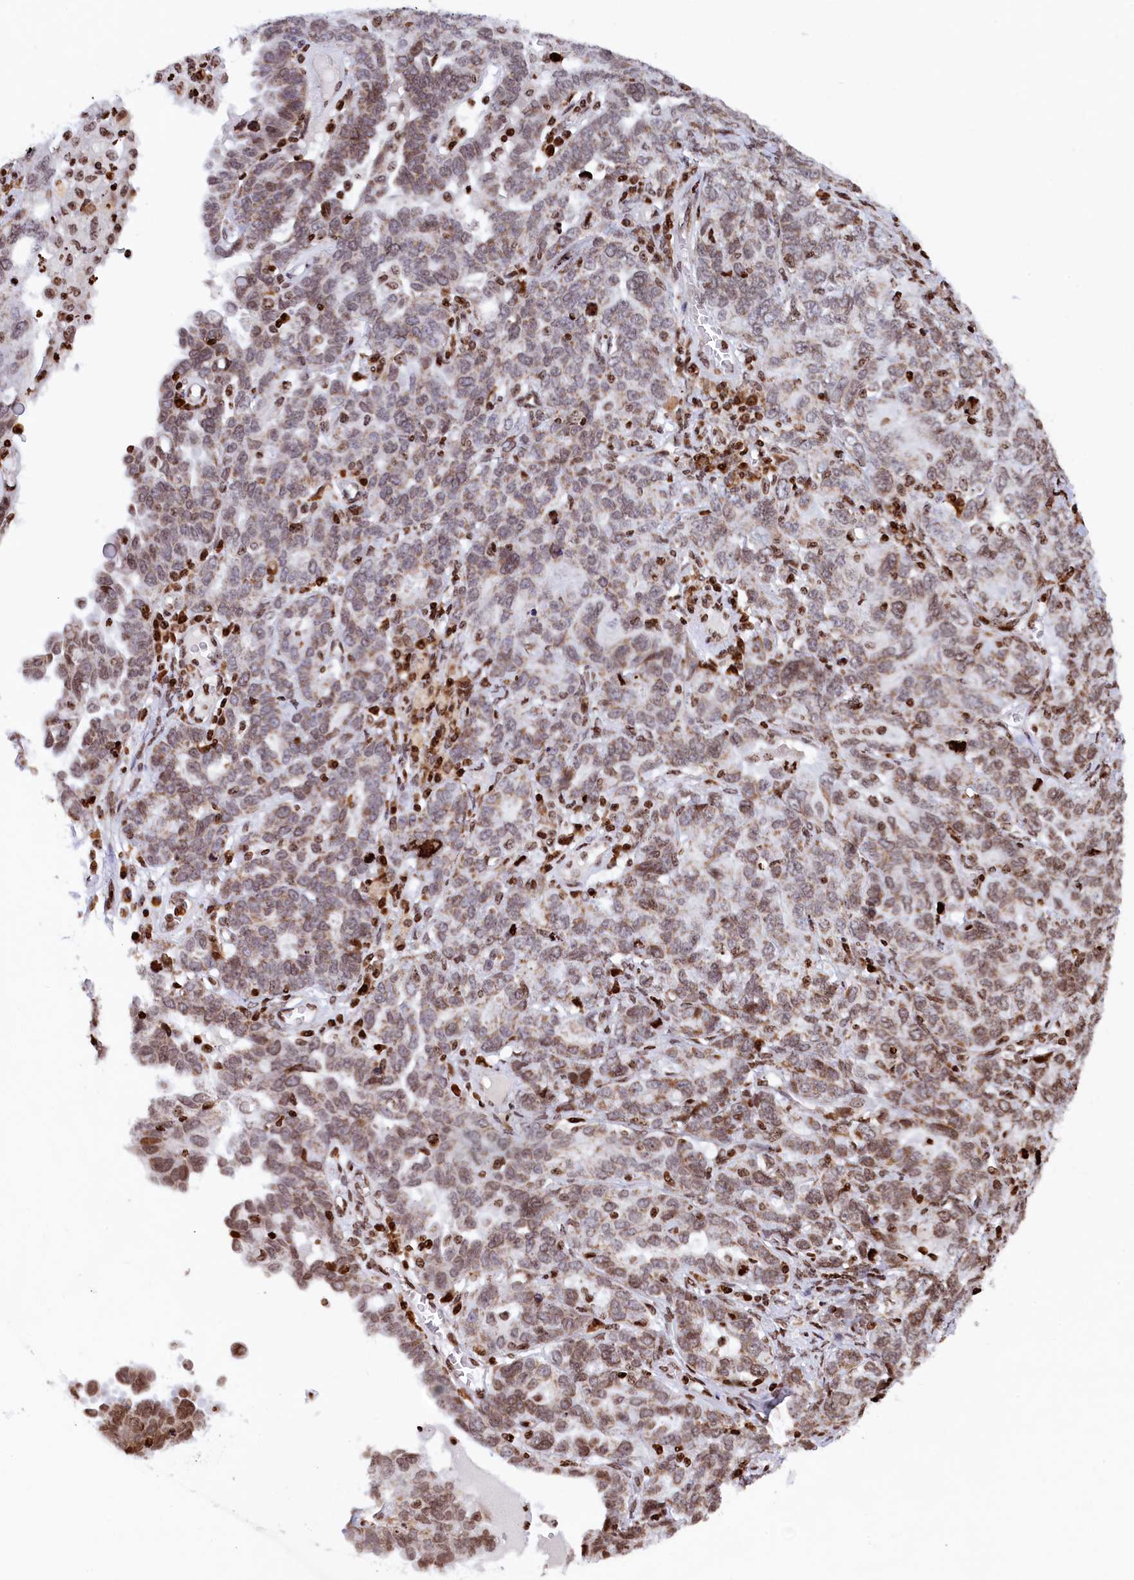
{"staining": {"intensity": "moderate", "quantity": "25%-75%", "location": "cytoplasmic/membranous,nuclear"}, "tissue": "ovarian cancer", "cell_type": "Tumor cells", "image_type": "cancer", "snomed": [{"axis": "morphology", "description": "Carcinoma, endometroid"}, {"axis": "topography", "description": "Ovary"}], "caption": "Immunohistochemical staining of endometroid carcinoma (ovarian) exhibits medium levels of moderate cytoplasmic/membranous and nuclear protein positivity in approximately 25%-75% of tumor cells.", "gene": "TIMM29", "patient": {"sex": "female", "age": 62}}